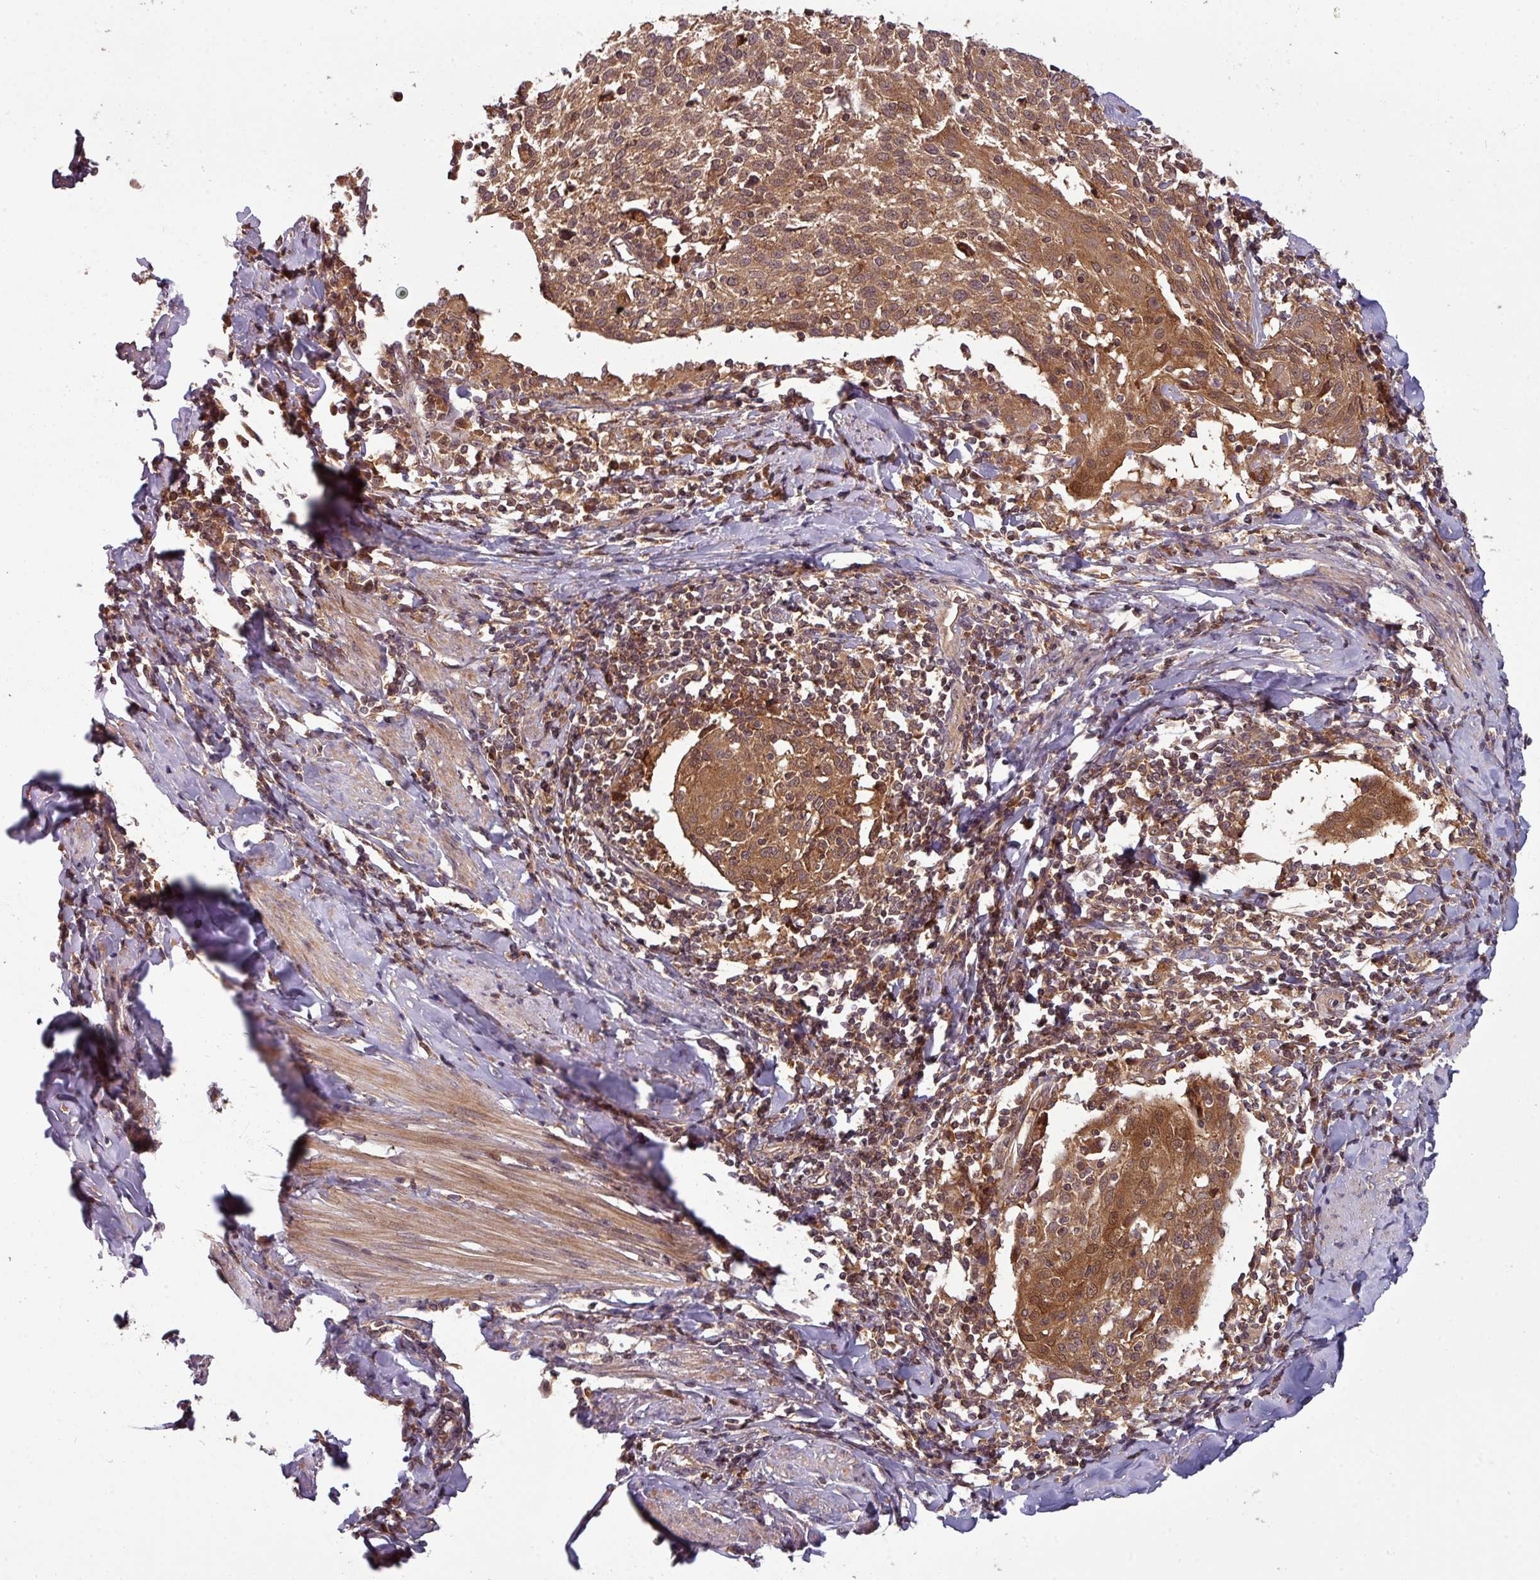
{"staining": {"intensity": "strong", "quantity": ">75%", "location": "cytoplasmic/membranous"}, "tissue": "cervical cancer", "cell_type": "Tumor cells", "image_type": "cancer", "snomed": [{"axis": "morphology", "description": "Squamous cell carcinoma, NOS"}, {"axis": "topography", "description": "Cervix"}], "caption": "Human cervical cancer stained with a protein marker demonstrates strong staining in tumor cells.", "gene": "GSKIP", "patient": {"sex": "female", "age": 52}}